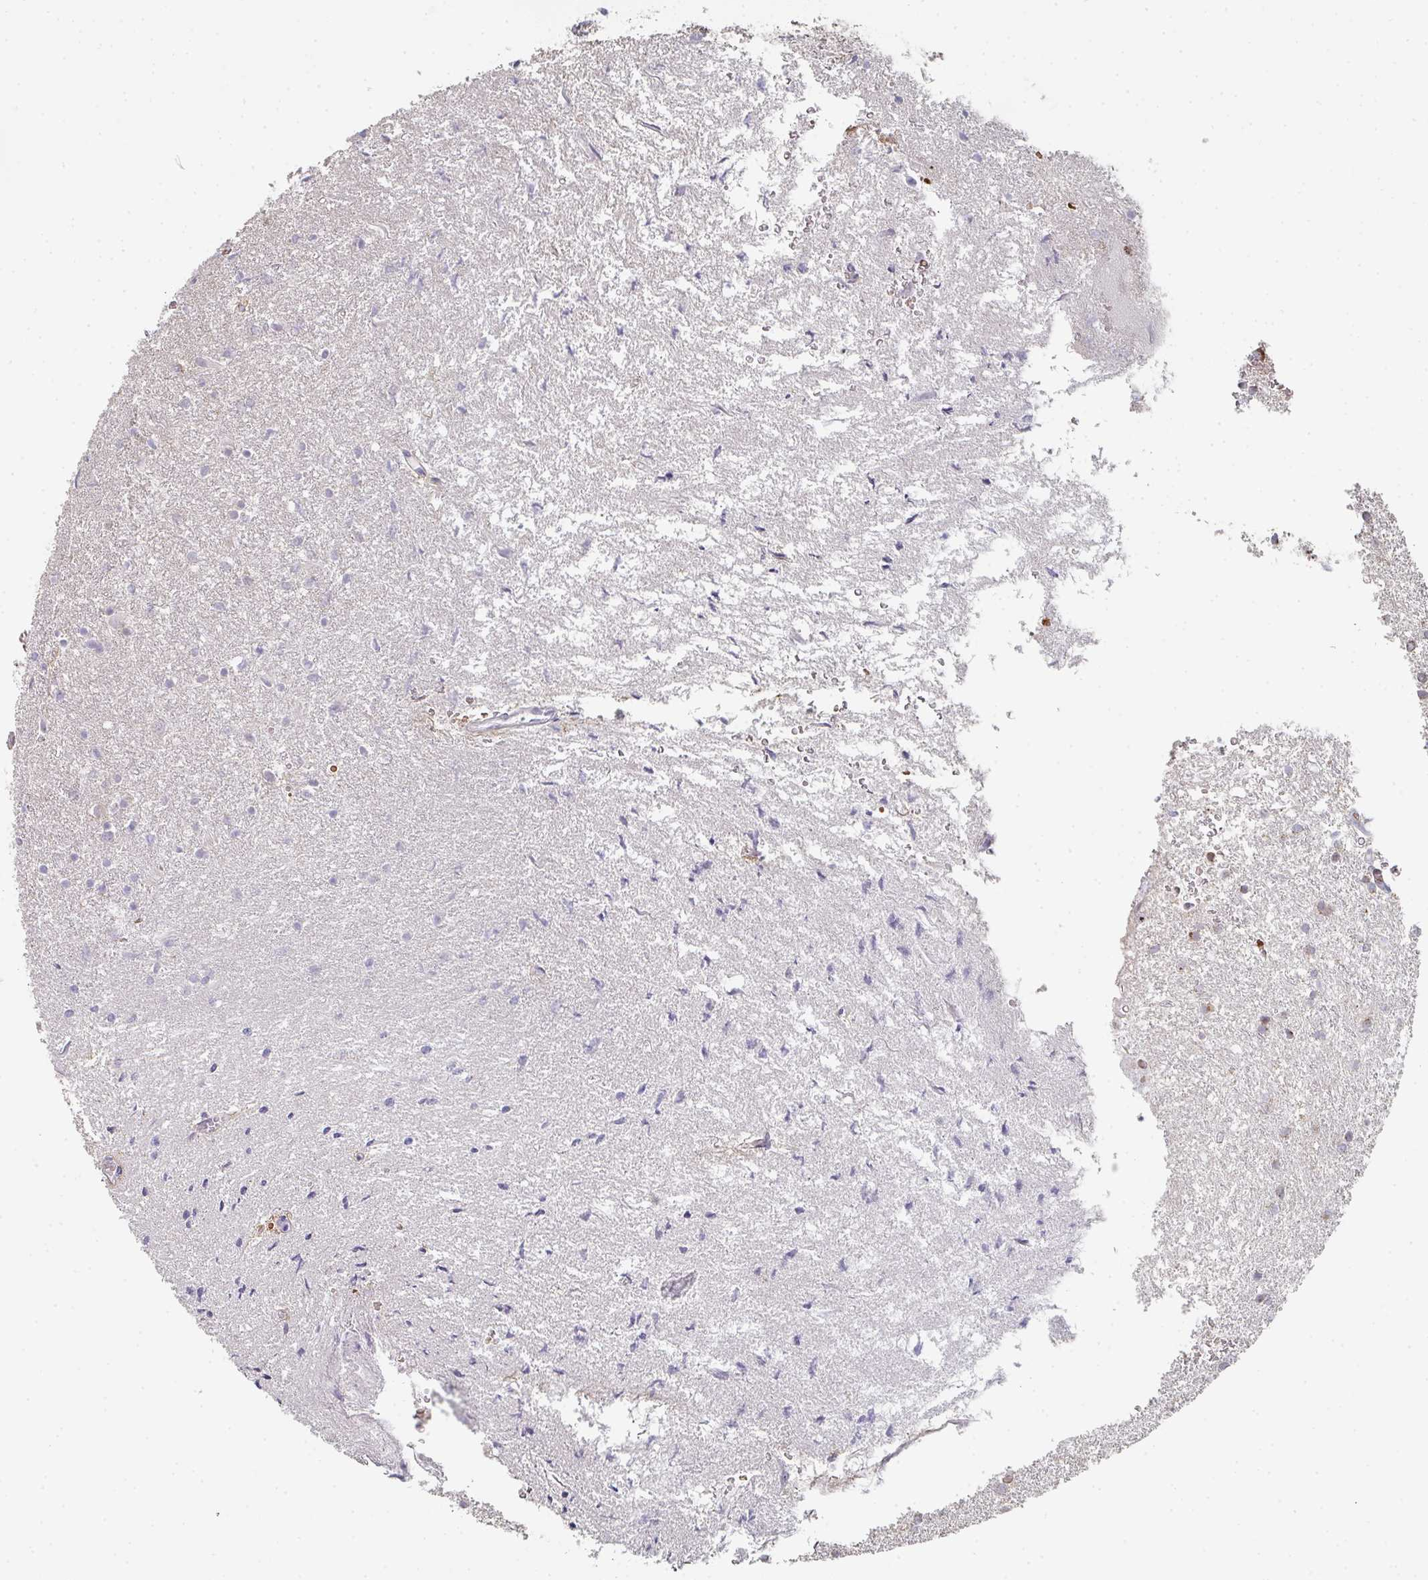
{"staining": {"intensity": "negative", "quantity": "none", "location": "none"}, "tissue": "glioma", "cell_type": "Tumor cells", "image_type": "cancer", "snomed": [{"axis": "morphology", "description": "Glioma, malignant, High grade"}, {"axis": "topography", "description": "Brain"}], "caption": "This is an immunohistochemistry image of glioma. There is no positivity in tumor cells.", "gene": "ZNF526", "patient": {"sex": "female", "age": 50}}